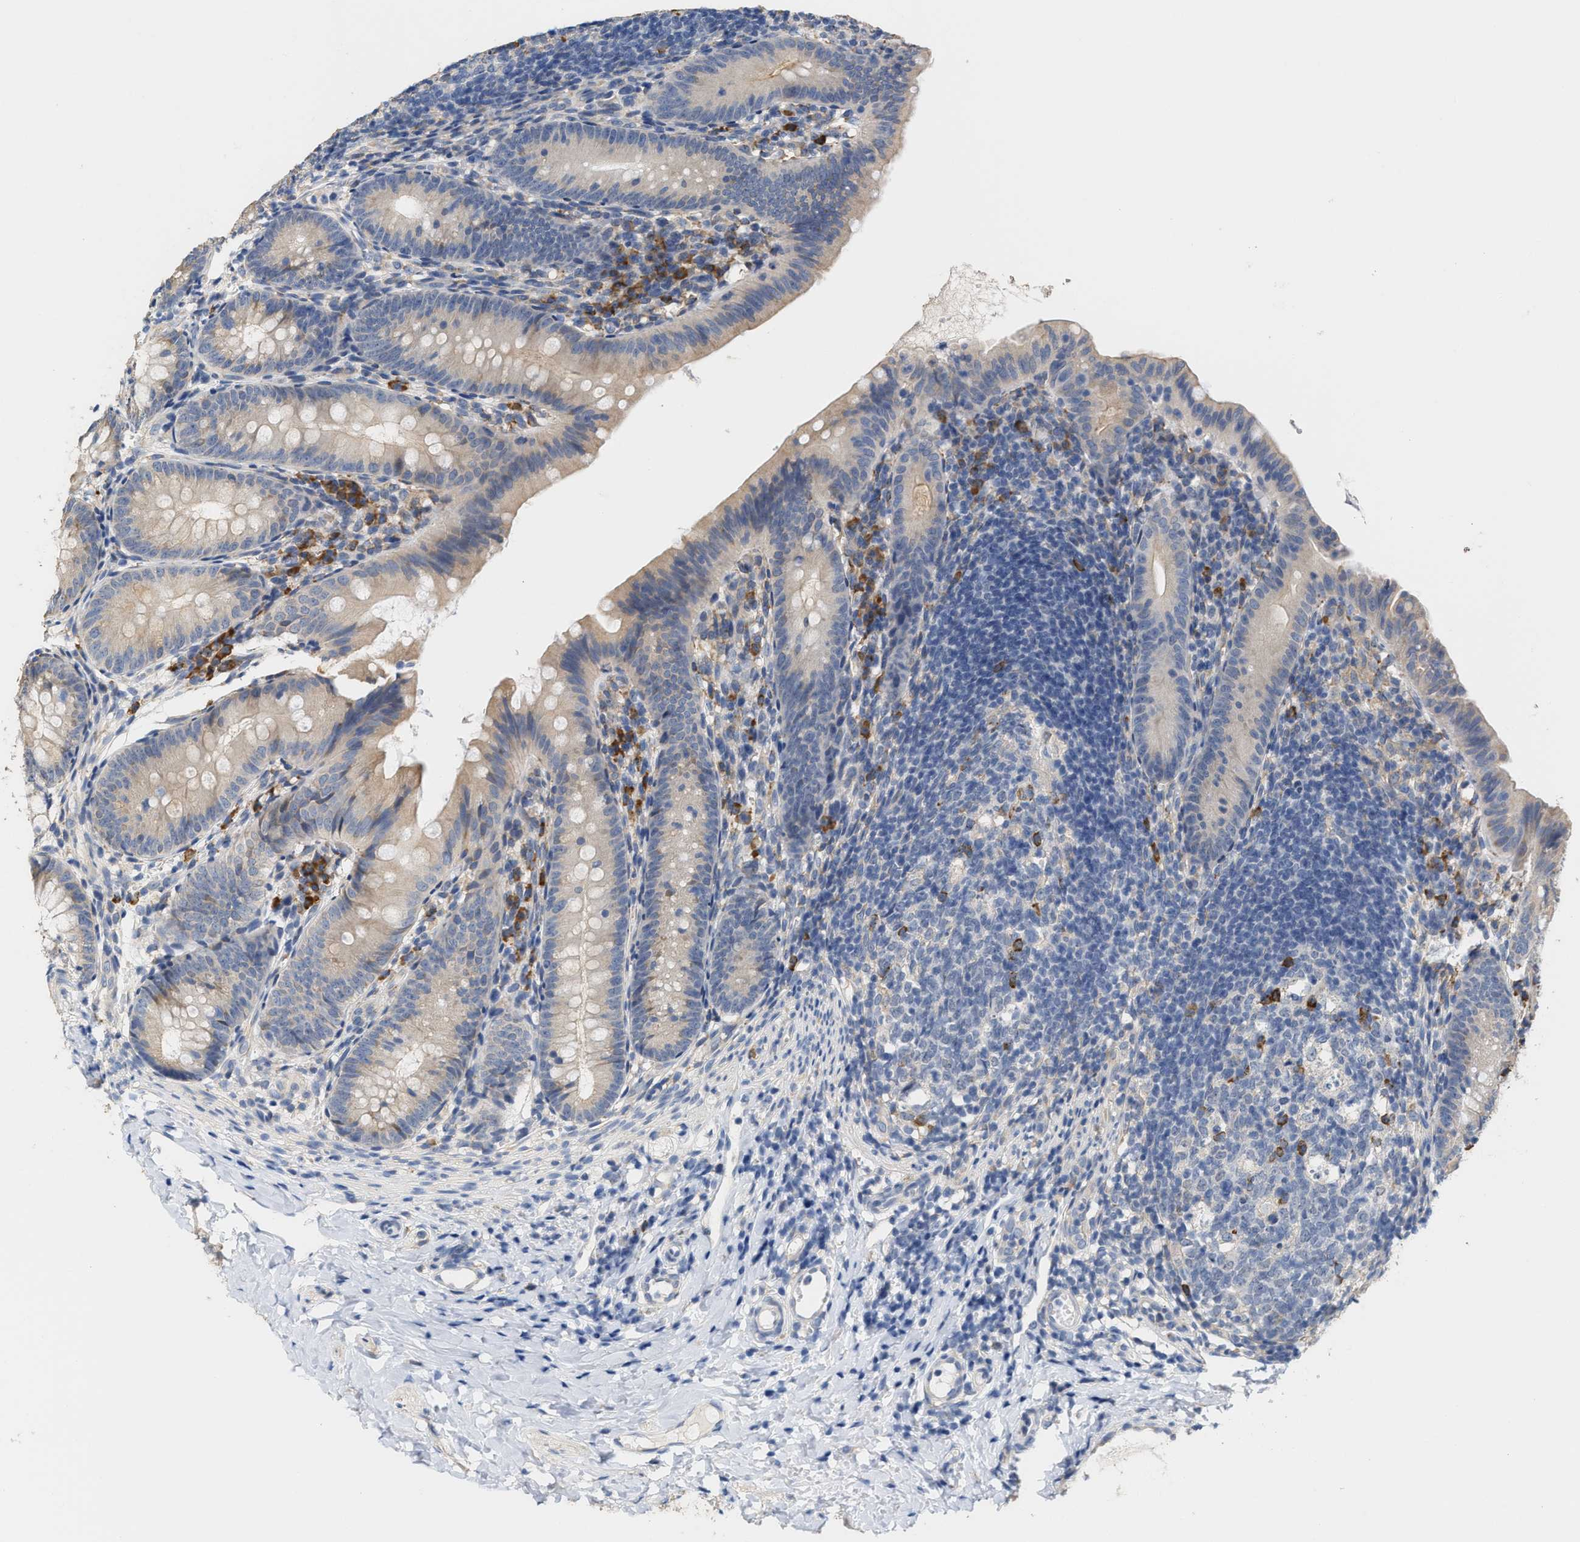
{"staining": {"intensity": "weak", "quantity": ">75%", "location": "cytoplasmic/membranous"}, "tissue": "appendix", "cell_type": "Glandular cells", "image_type": "normal", "snomed": [{"axis": "morphology", "description": "Normal tissue, NOS"}, {"axis": "topography", "description": "Appendix"}], "caption": "The image displays a brown stain indicating the presence of a protein in the cytoplasmic/membranous of glandular cells in appendix.", "gene": "RYR2", "patient": {"sex": "male", "age": 1}}